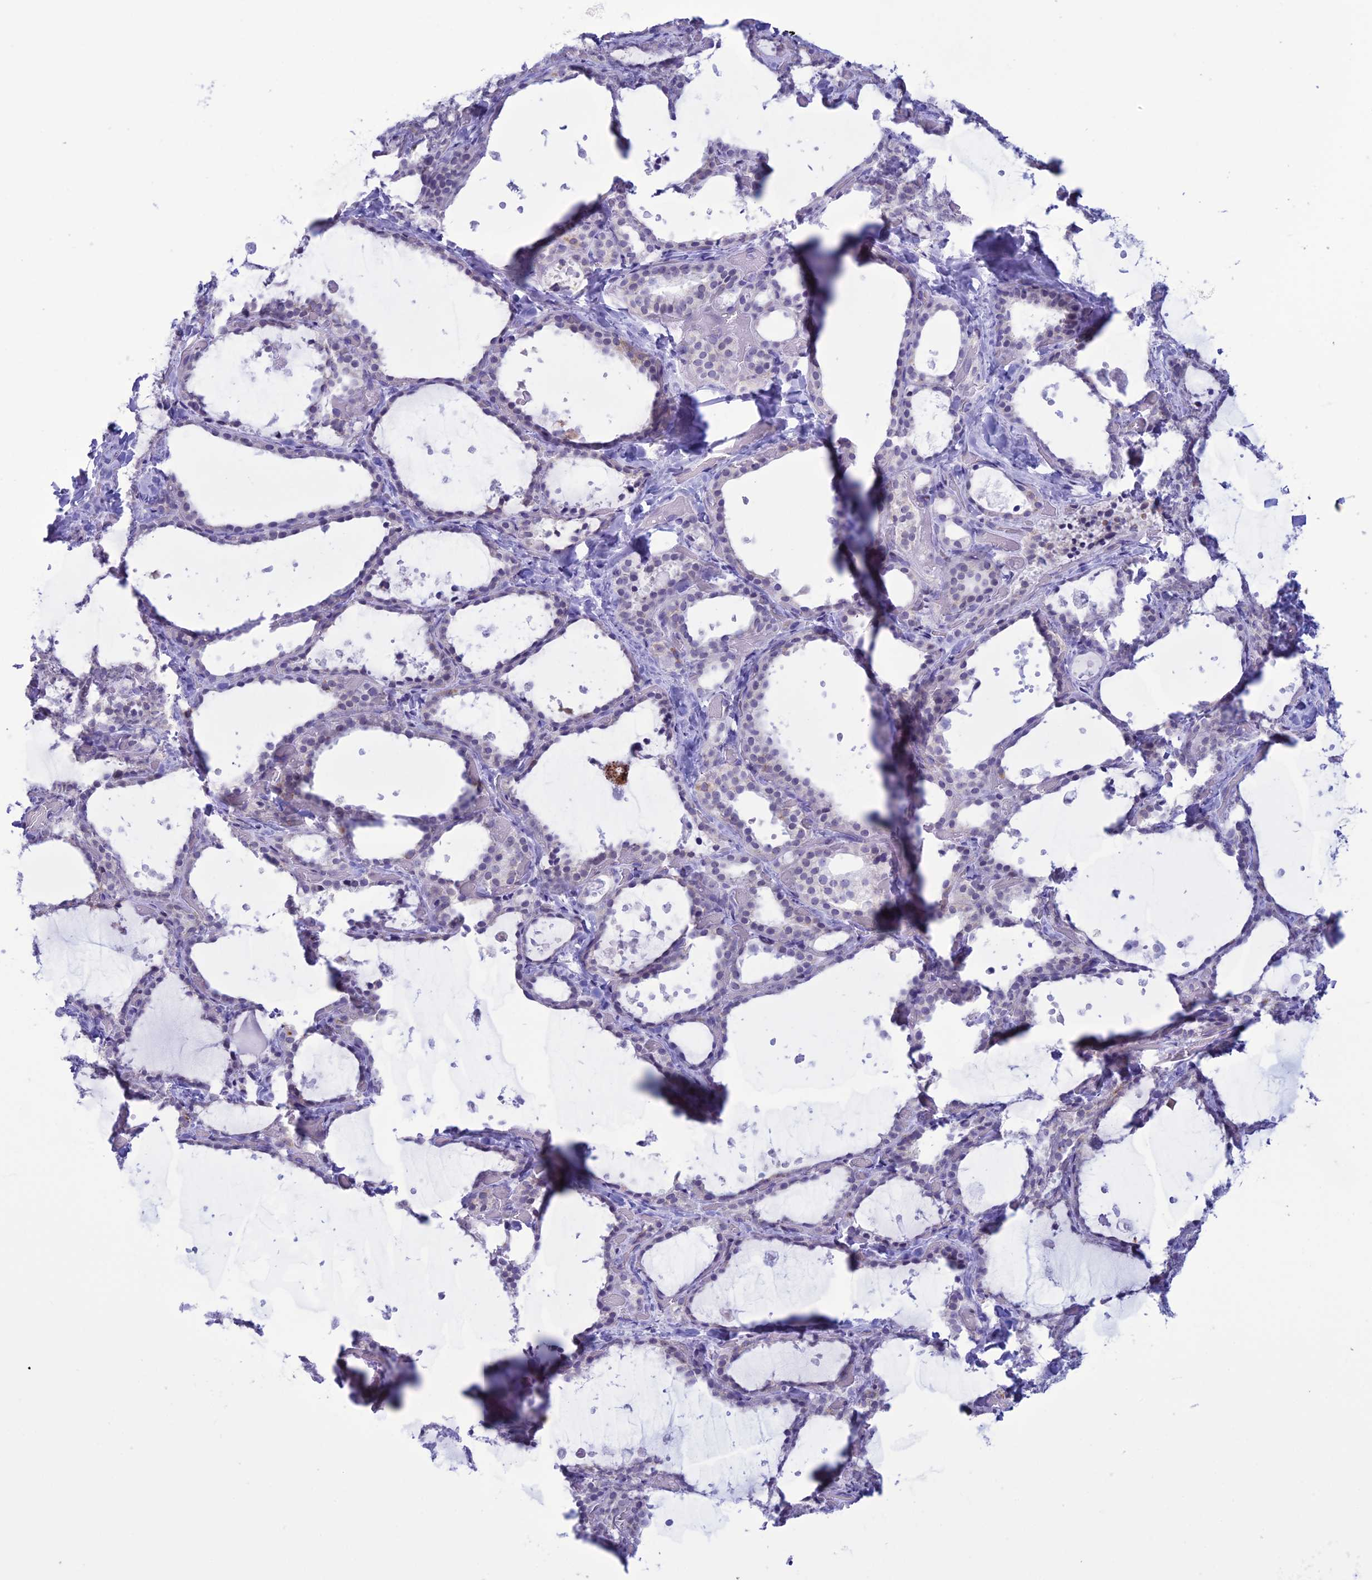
{"staining": {"intensity": "moderate", "quantity": "<25%", "location": "cytoplasmic/membranous"}, "tissue": "thyroid gland", "cell_type": "Glandular cells", "image_type": "normal", "snomed": [{"axis": "morphology", "description": "Normal tissue, NOS"}, {"axis": "topography", "description": "Thyroid gland"}], "caption": "Normal thyroid gland exhibits moderate cytoplasmic/membranous positivity in approximately <25% of glandular cells, visualized by immunohistochemistry.", "gene": "CFAP210", "patient": {"sex": "female", "age": 44}}